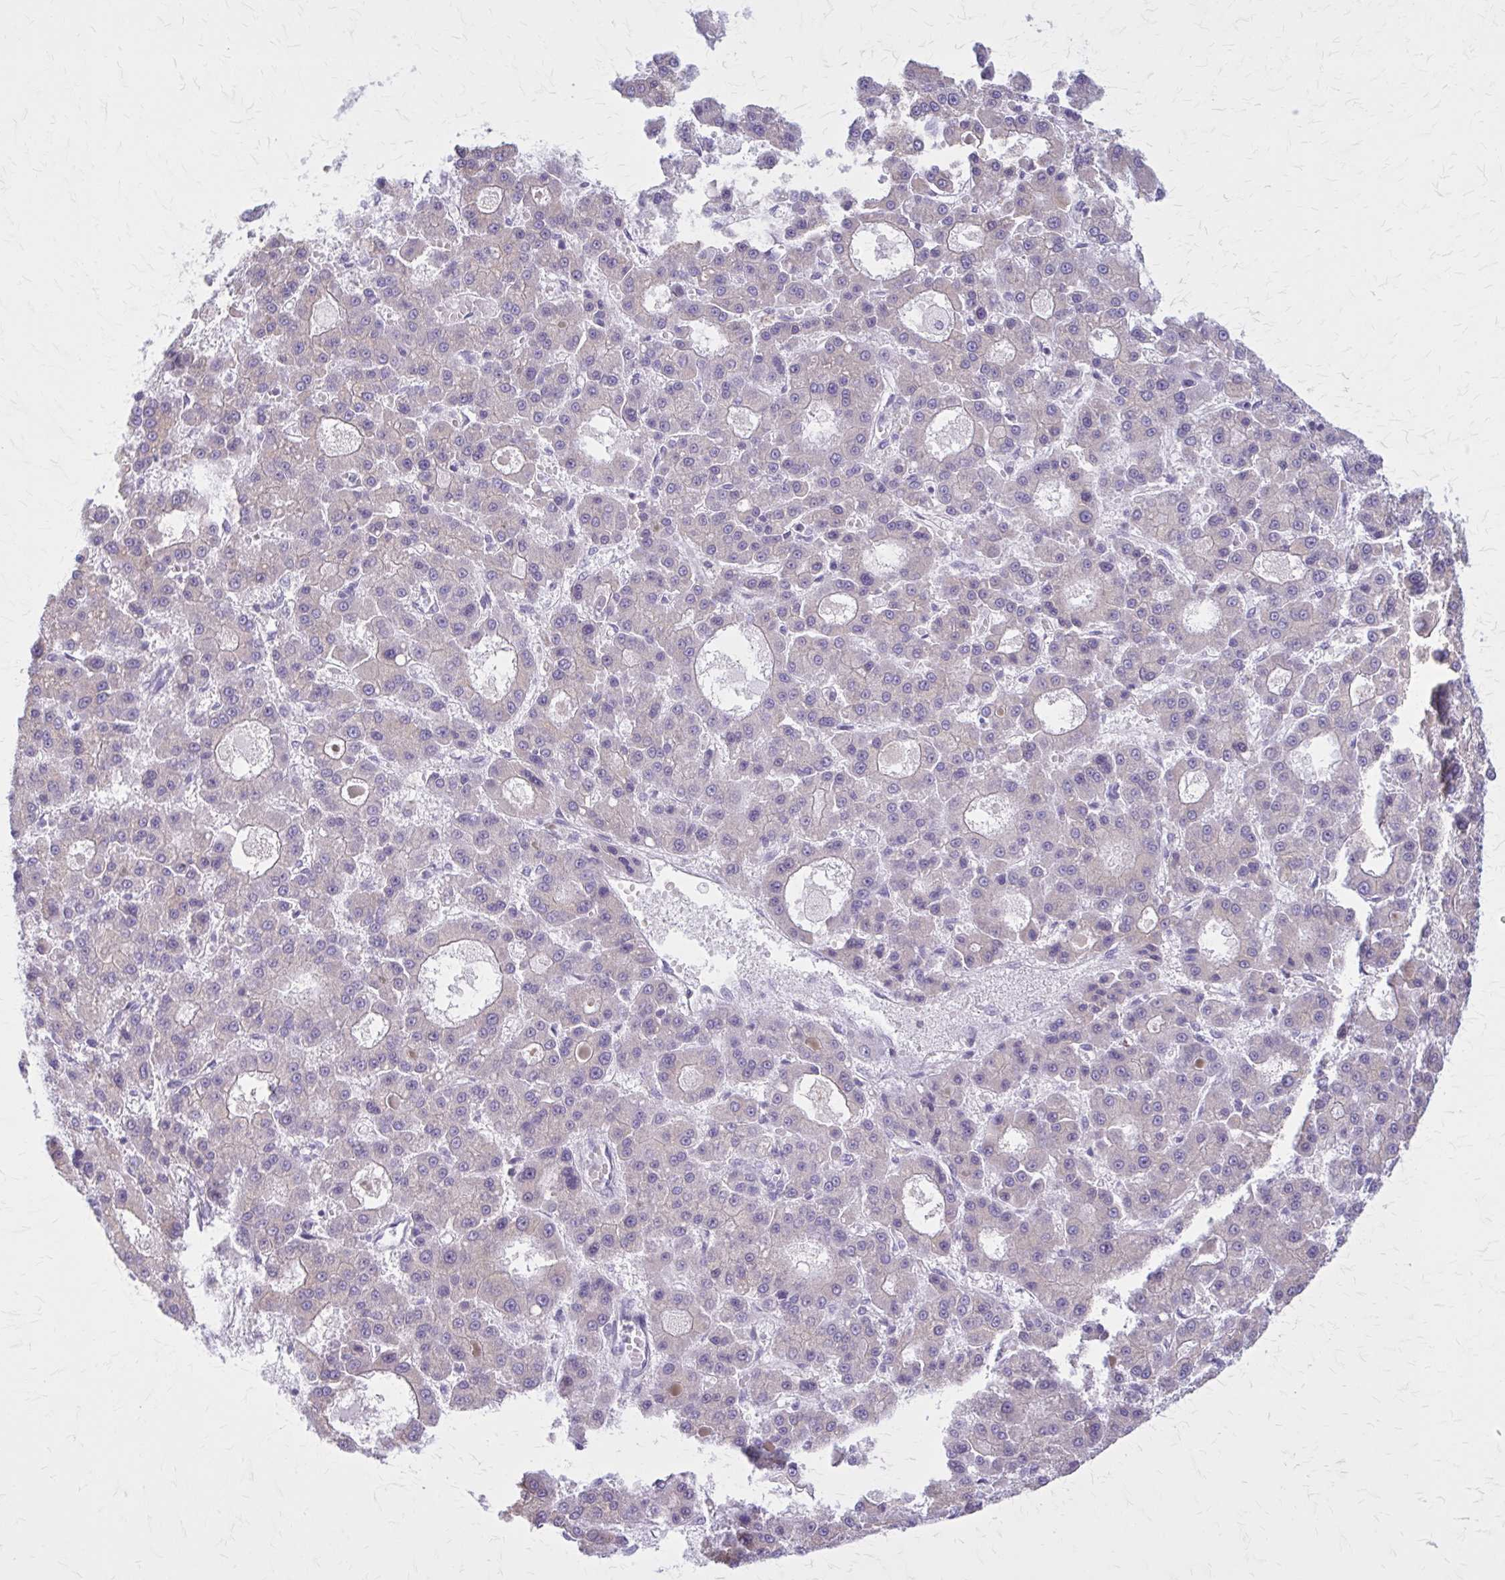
{"staining": {"intensity": "negative", "quantity": "none", "location": "none"}, "tissue": "liver cancer", "cell_type": "Tumor cells", "image_type": "cancer", "snomed": [{"axis": "morphology", "description": "Carcinoma, Hepatocellular, NOS"}, {"axis": "topography", "description": "Liver"}], "caption": "The image shows no staining of tumor cells in hepatocellular carcinoma (liver).", "gene": "PITPNM1", "patient": {"sex": "male", "age": 70}}